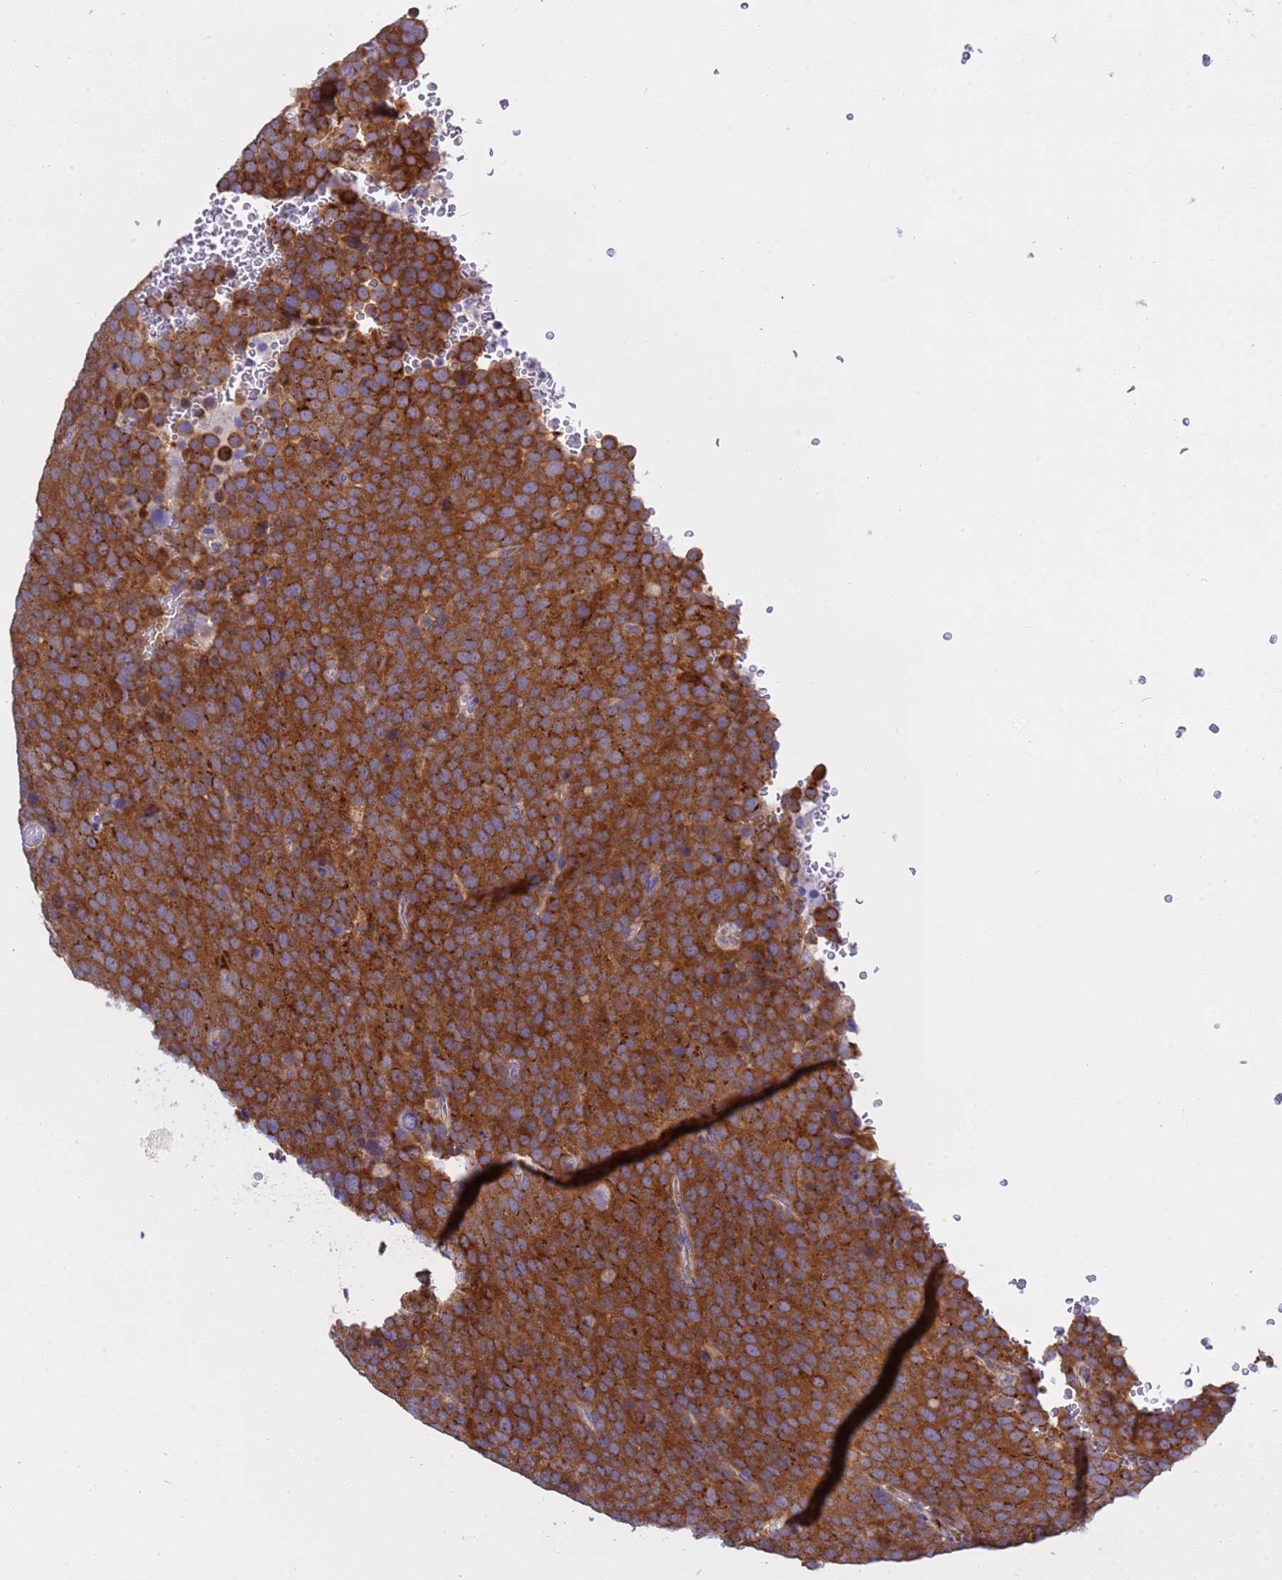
{"staining": {"intensity": "strong", "quantity": ">75%", "location": "cytoplasmic/membranous"}, "tissue": "testis cancer", "cell_type": "Tumor cells", "image_type": "cancer", "snomed": [{"axis": "morphology", "description": "Seminoma, NOS"}, {"axis": "topography", "description": "Testis"}], "caption": "Strong cytoplasmic/membranous positivity is present in about >75% of tumor cells in testis cancer. (DAB (3,3'-diaminobenzidine) = brown stain, brightfield microscopy at high magnification).", "gene": "ANAPC1", "patient": {"sex": "male", "age": 71}}